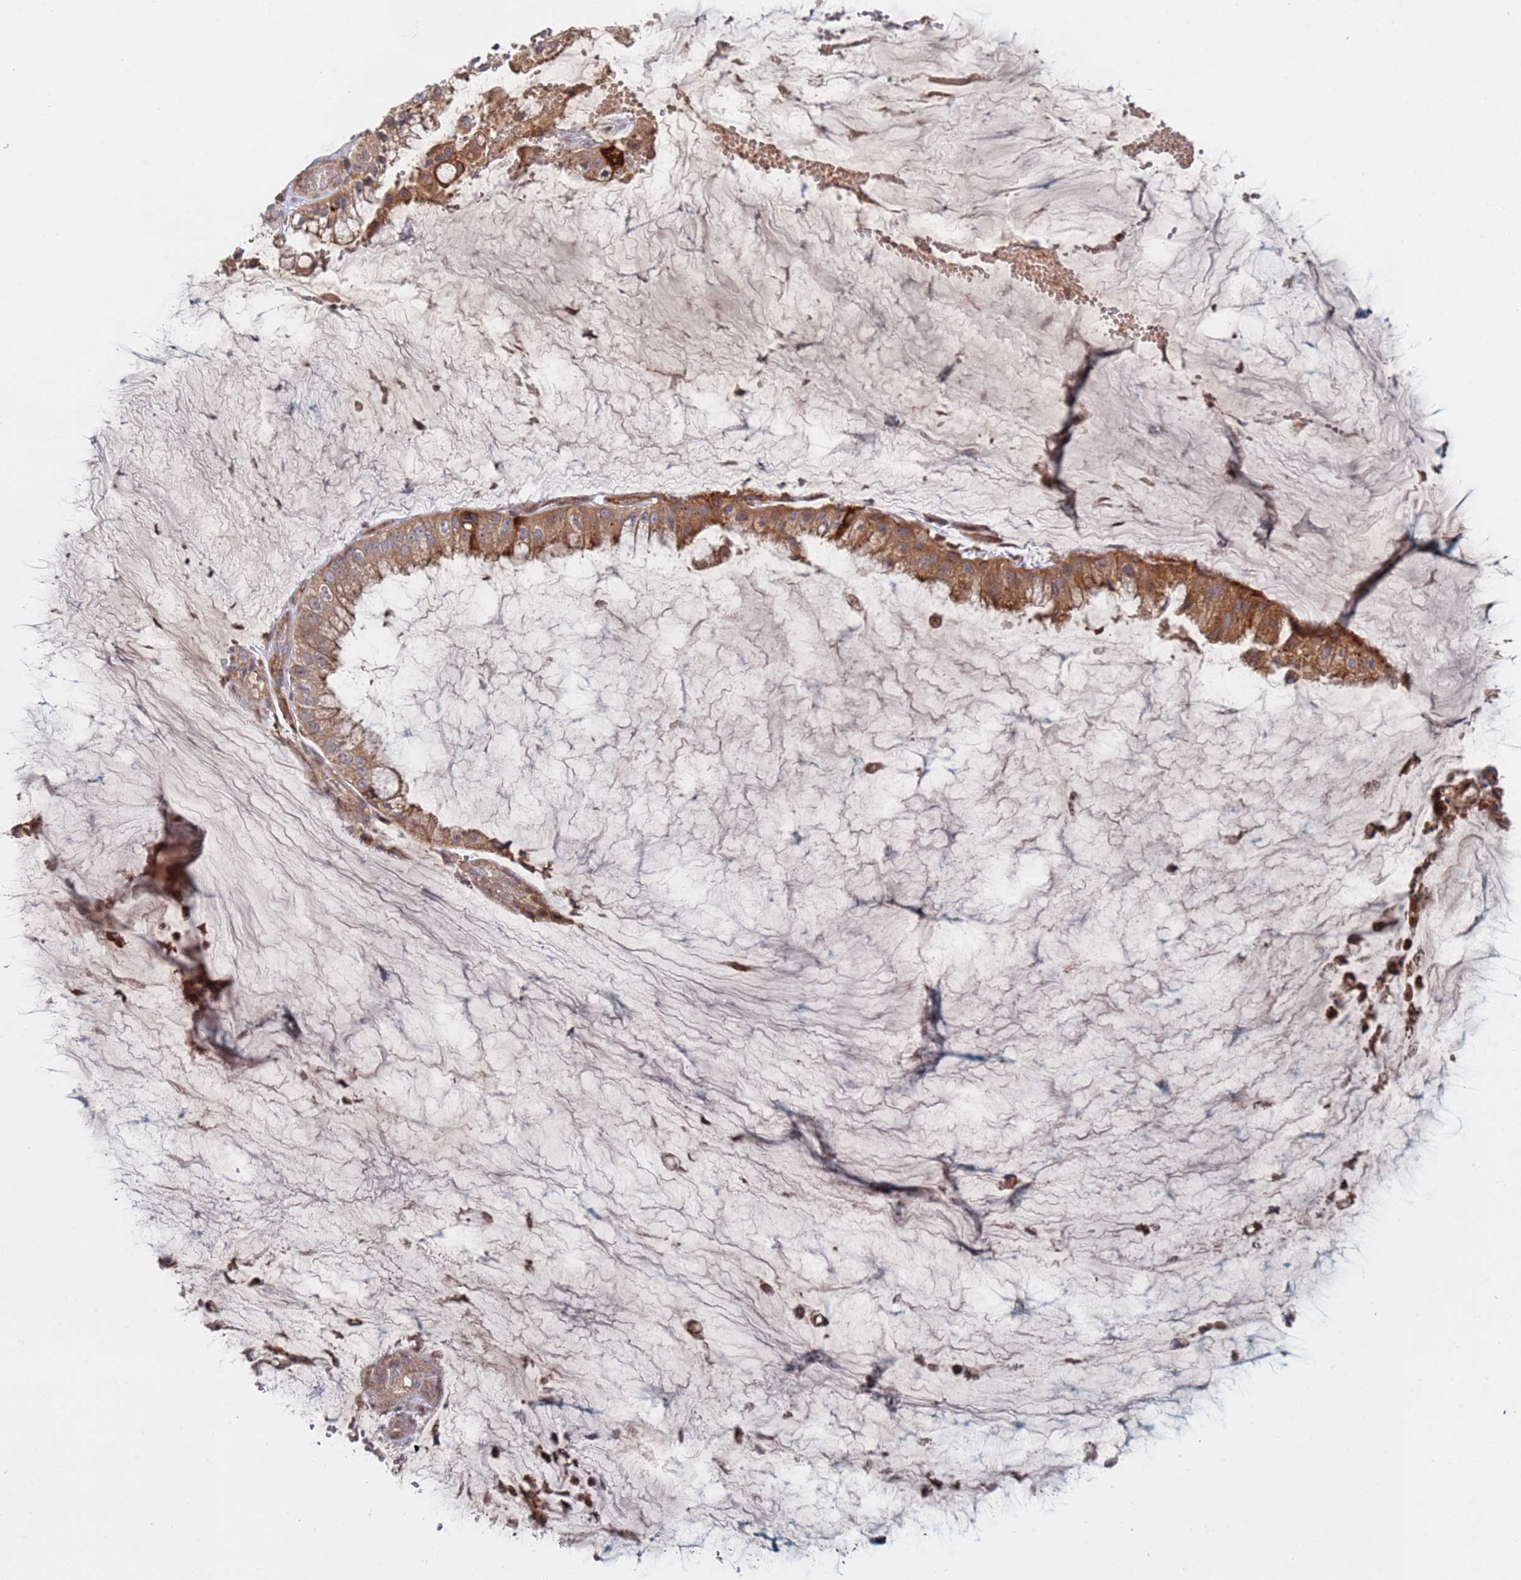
{"staining": {"intensity": "moderate", "quantity": ">75%", "location": "cytoplasmic/membranous"}, "tissue": "ovarian cancer", "cell_type": "Tumor cells", "image_type": "cancer", "snomed": [{"axis": "morphology", "description": "Cystadenocarcinoma, mucinous, NOS"}, {"axis": "topography", "description": "Ovary"}], "caption": "Immunohistochemical staining of human ovarian mucinous cystadenocarcinoma demonstrates medium levels of moderate cytoplasmic/membranous protein expression in about >75% of tumor cells. (IHC, brightfield microscopy, high magnification).", "gene": "DDX60", "patient": {"sex": "female", "age": 39}}